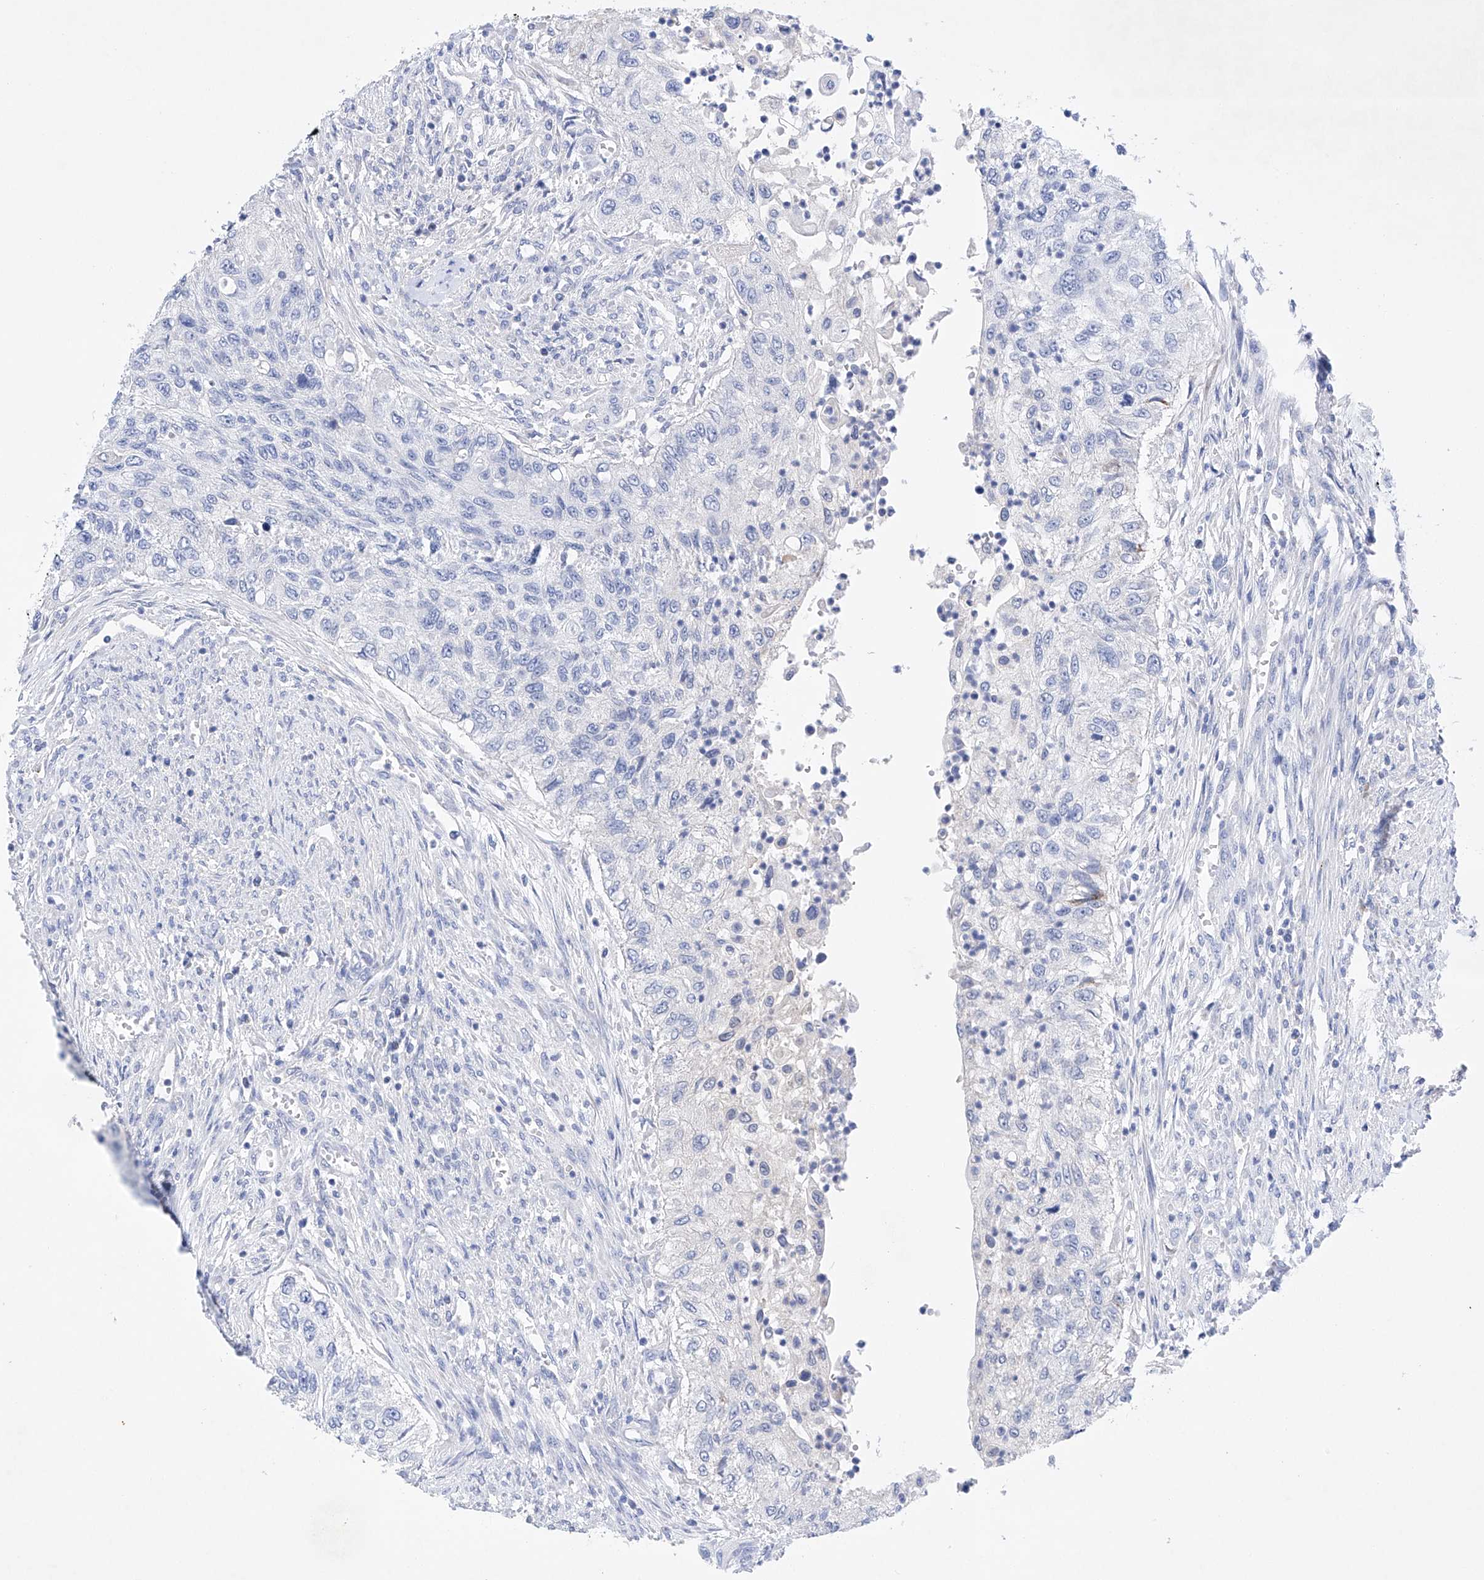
{"staining": {"intensity": "negative", "quantity": "none", "location": "none"}, "tissue": "urothelial cancer", "cell_type": "Tumor cells", "image_type": "cancer", "snomed": [{"axis": "morphology", "description": "Urothelial carcinoma, High grade"}, {"axis": "topography", "description": "Urinary bladder"}], "caption": "The photomicrograph shows no significant positivity in tumor cells of urothelial cancer.", "gene": "LURAP1", "patient": {"sex": "female", "age": 60}}